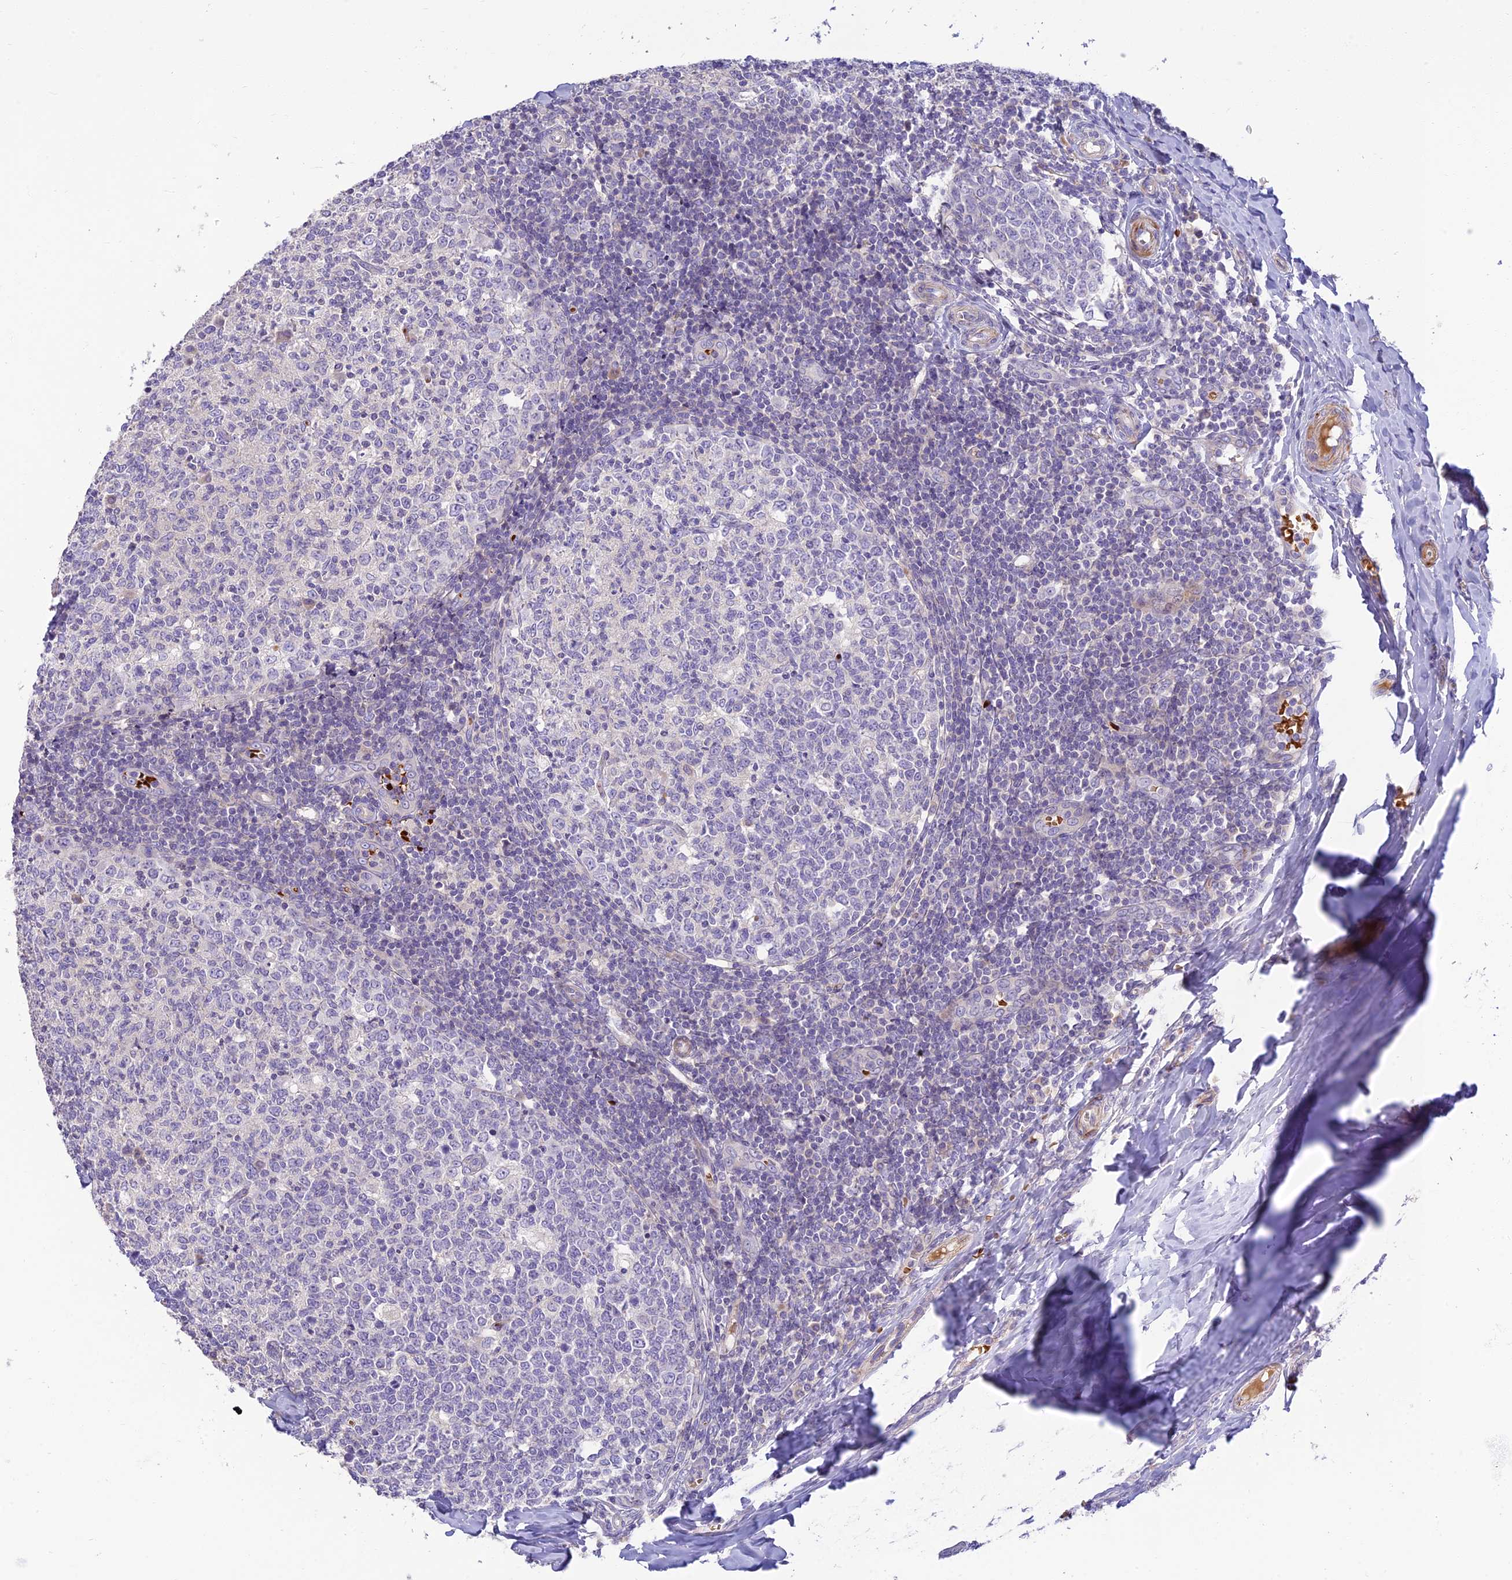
{"staining": {"intensity": "negative", "quantity": "none", "location": "none"}, "tissue": "tonsil", "cell_type": "Germinal center cells", "image_type": "normal", "snomed": [{"axis": "morphology", "description": "Normal tissue, NOS"}, {"axis": "topography", "description": "Tonsil"}], "caption": "IHC image of benign tonsil: human tonsil stained with DAB (3,3'-diaminobenzidine) displays no significant protein expression in germinal center cells.", "gene": "CLIP4", "patient": {"sex": "female", "age": 19}}